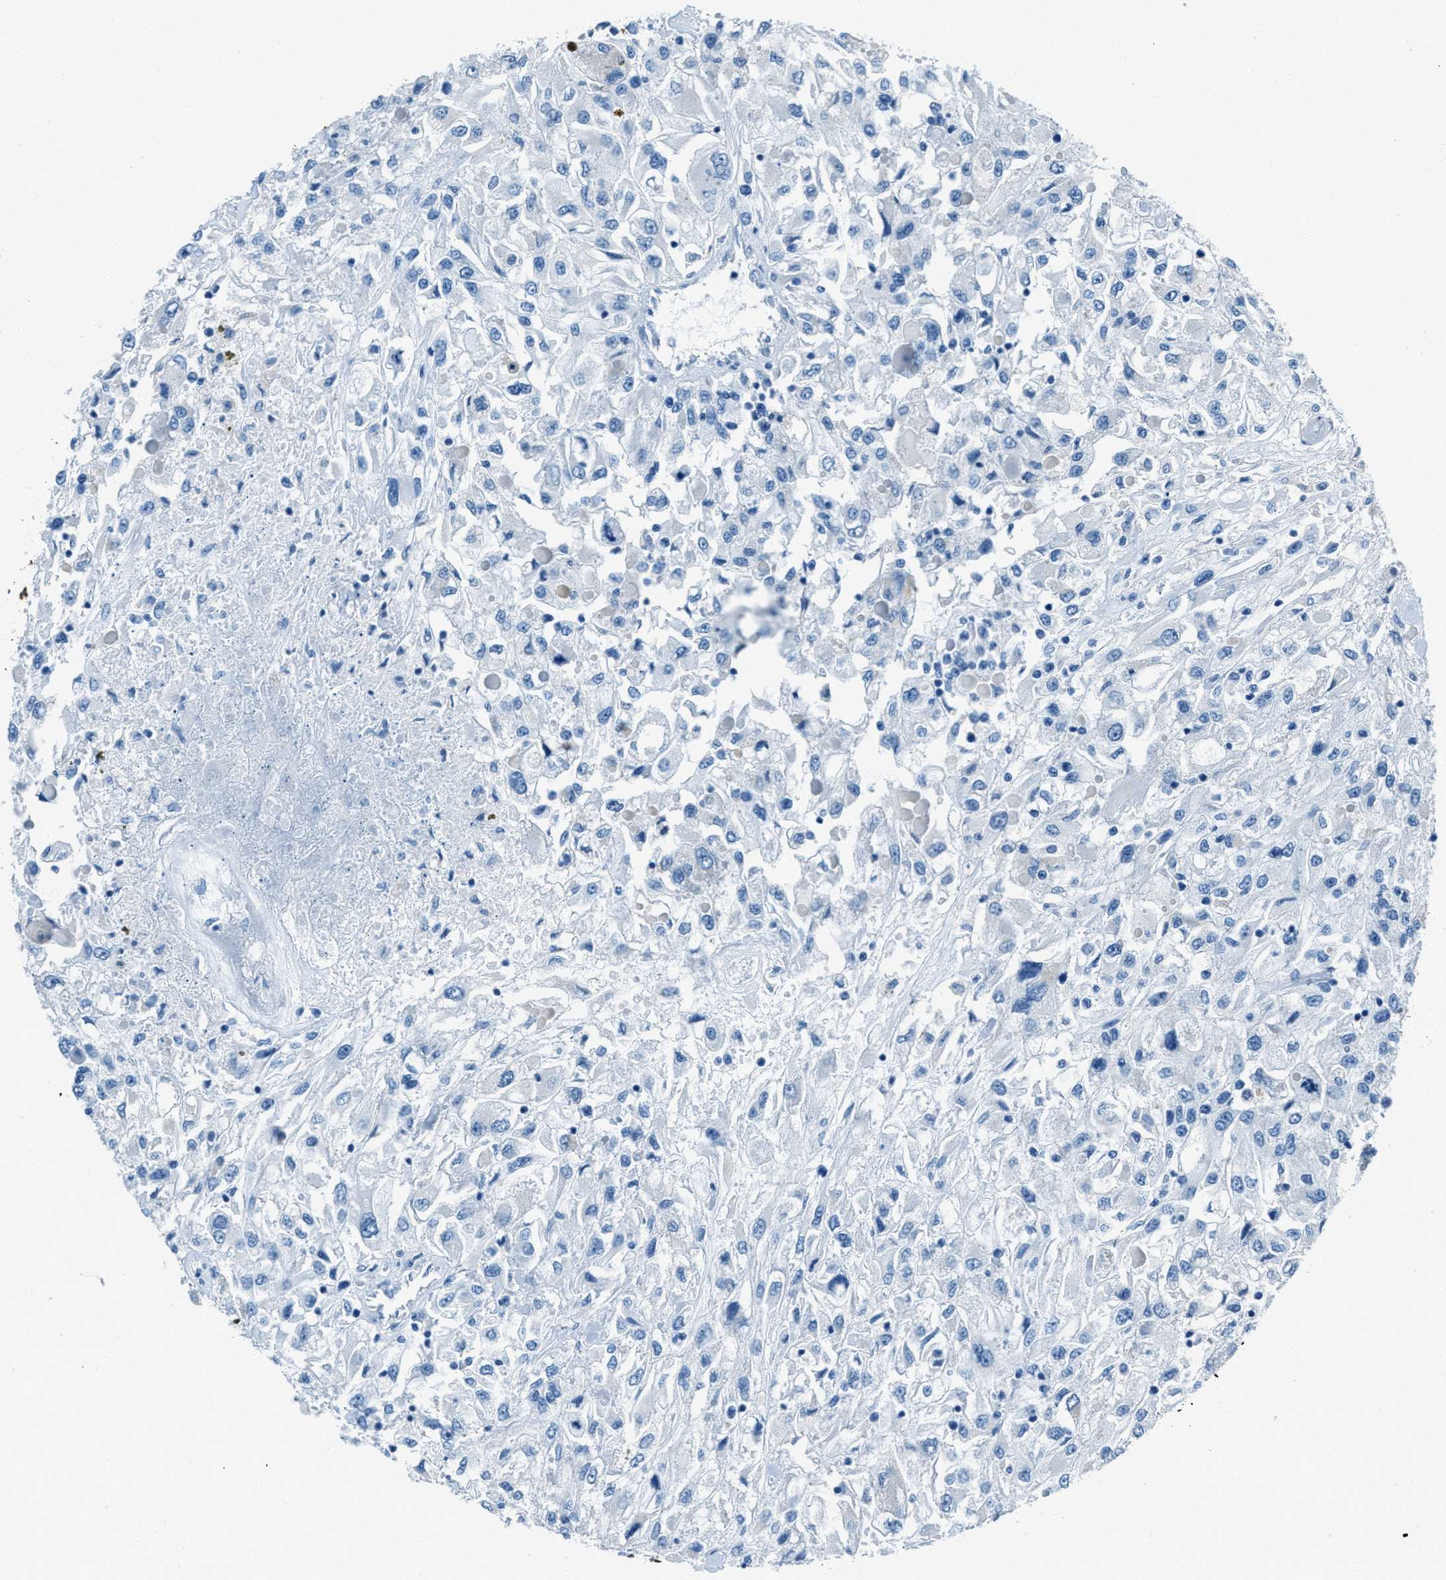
{"staining": {"intensity": "negative", "quantity": "none", "location": "none"}, "tissue": "renal cancer", "cell_type": "Tumor cells", "image_type": "cancer", "snomed": [{"axis": "morphology", "description": "Adenocarcinoma, NOS"}, {"axis": "topography", "description": "Kidney"}], "caption": "Immunohistochemistry of human renal cancer demonstrates no staining in tumor cells.", "gene": "AMACR", "patient": {"sex": "female", "age": 52}}